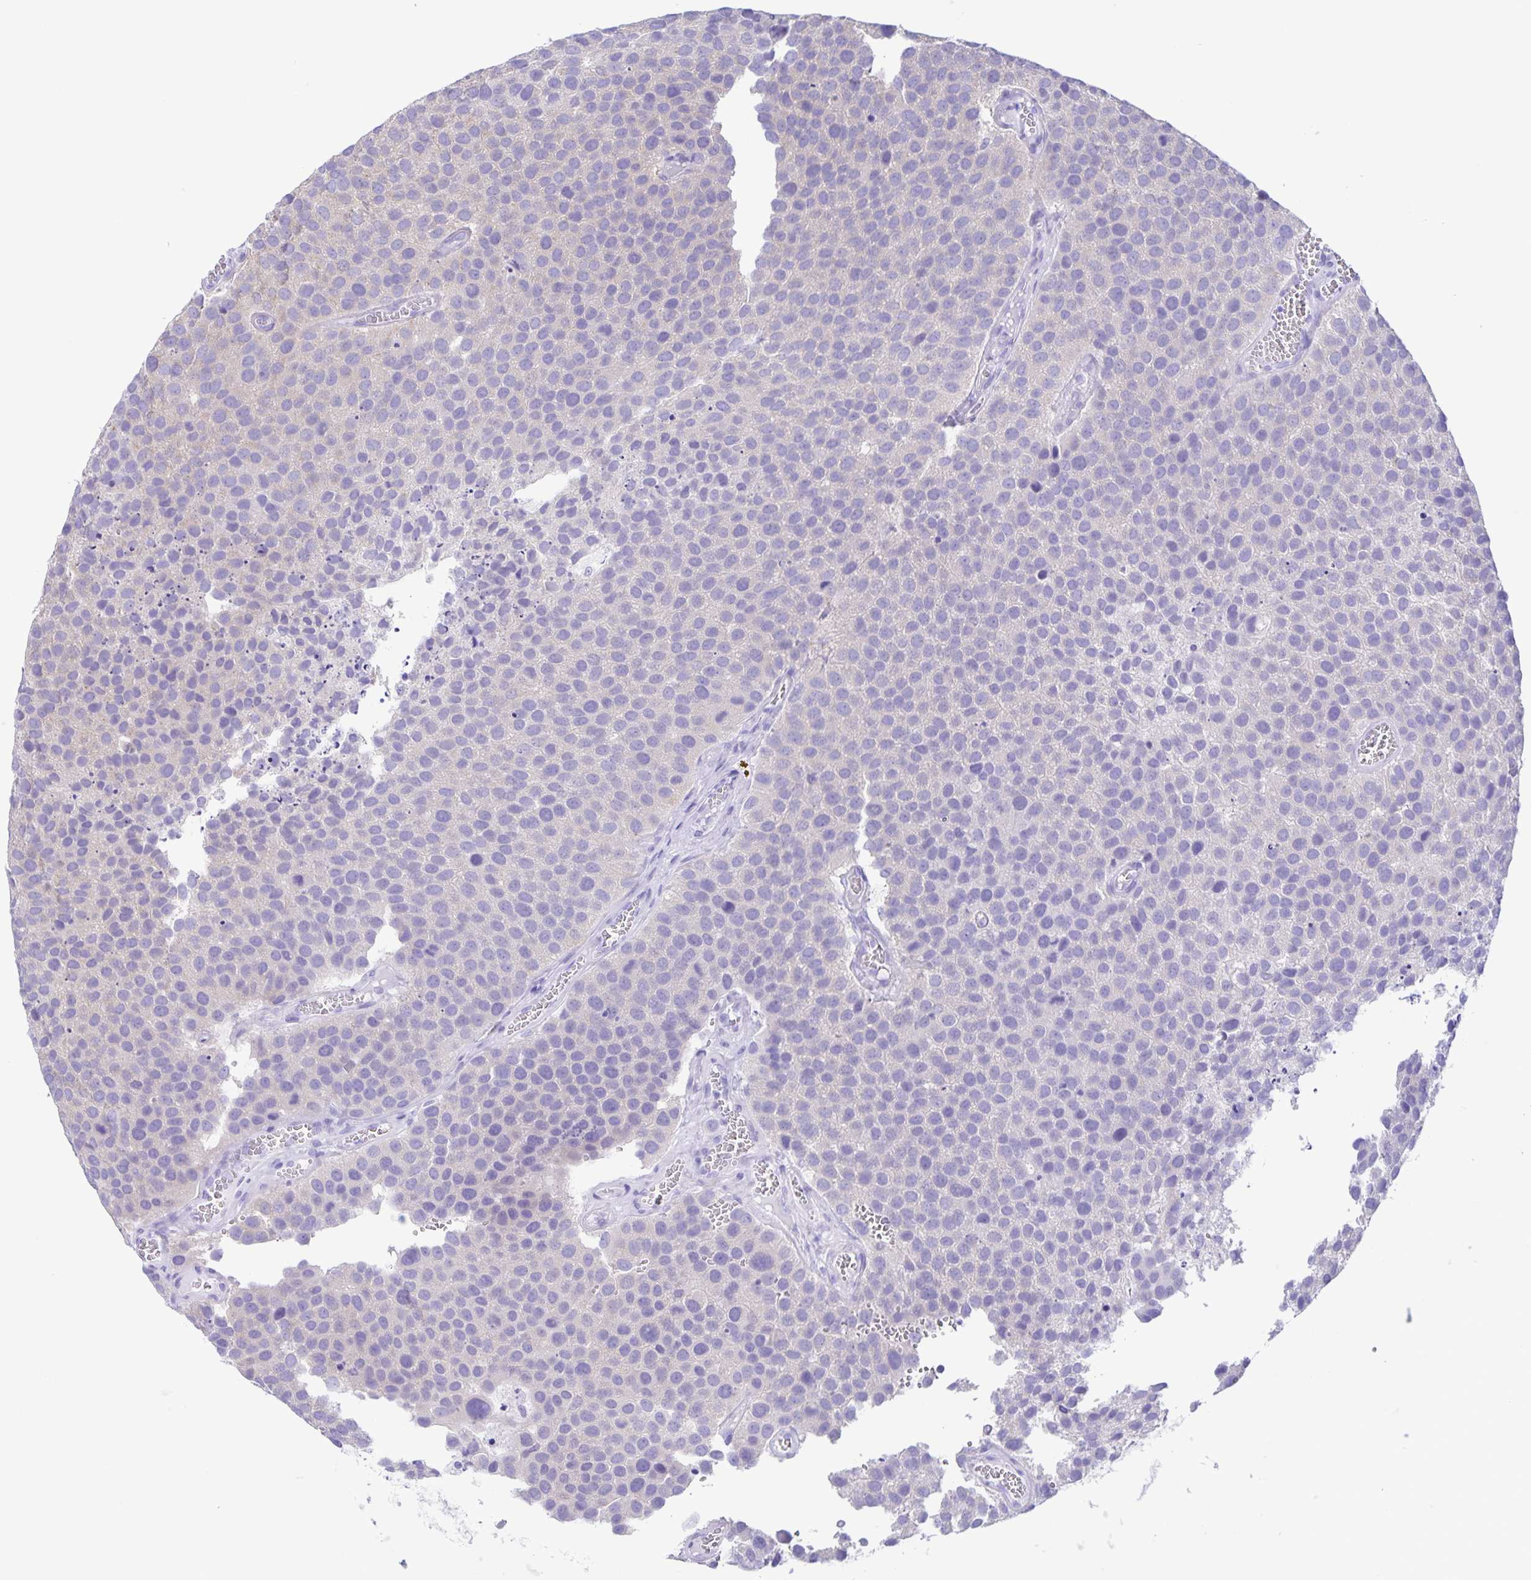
{"staining": {"intensity": "weak", "quantity": "25%-75%", "location": "cytoplasmic/membranous"}, "tissue": "urothelial cancer", "cell_type": "Tumor cells", "image_type": "cancer", "snomed": [{"axis": "morphology", "description": "Urothelial carcinoma, Low grade"}, {"axis": "topography", "description": "Urinary bladder"}], "caption": "Urothelial carcinoma (low-grade) stained with a brown dye reveals weak cytoplasmic/membranous positive expression in approximately 25%-75% of tumor cells.", "gene": "CAPSL", "patient": {"sex": "female", "age": 69}}